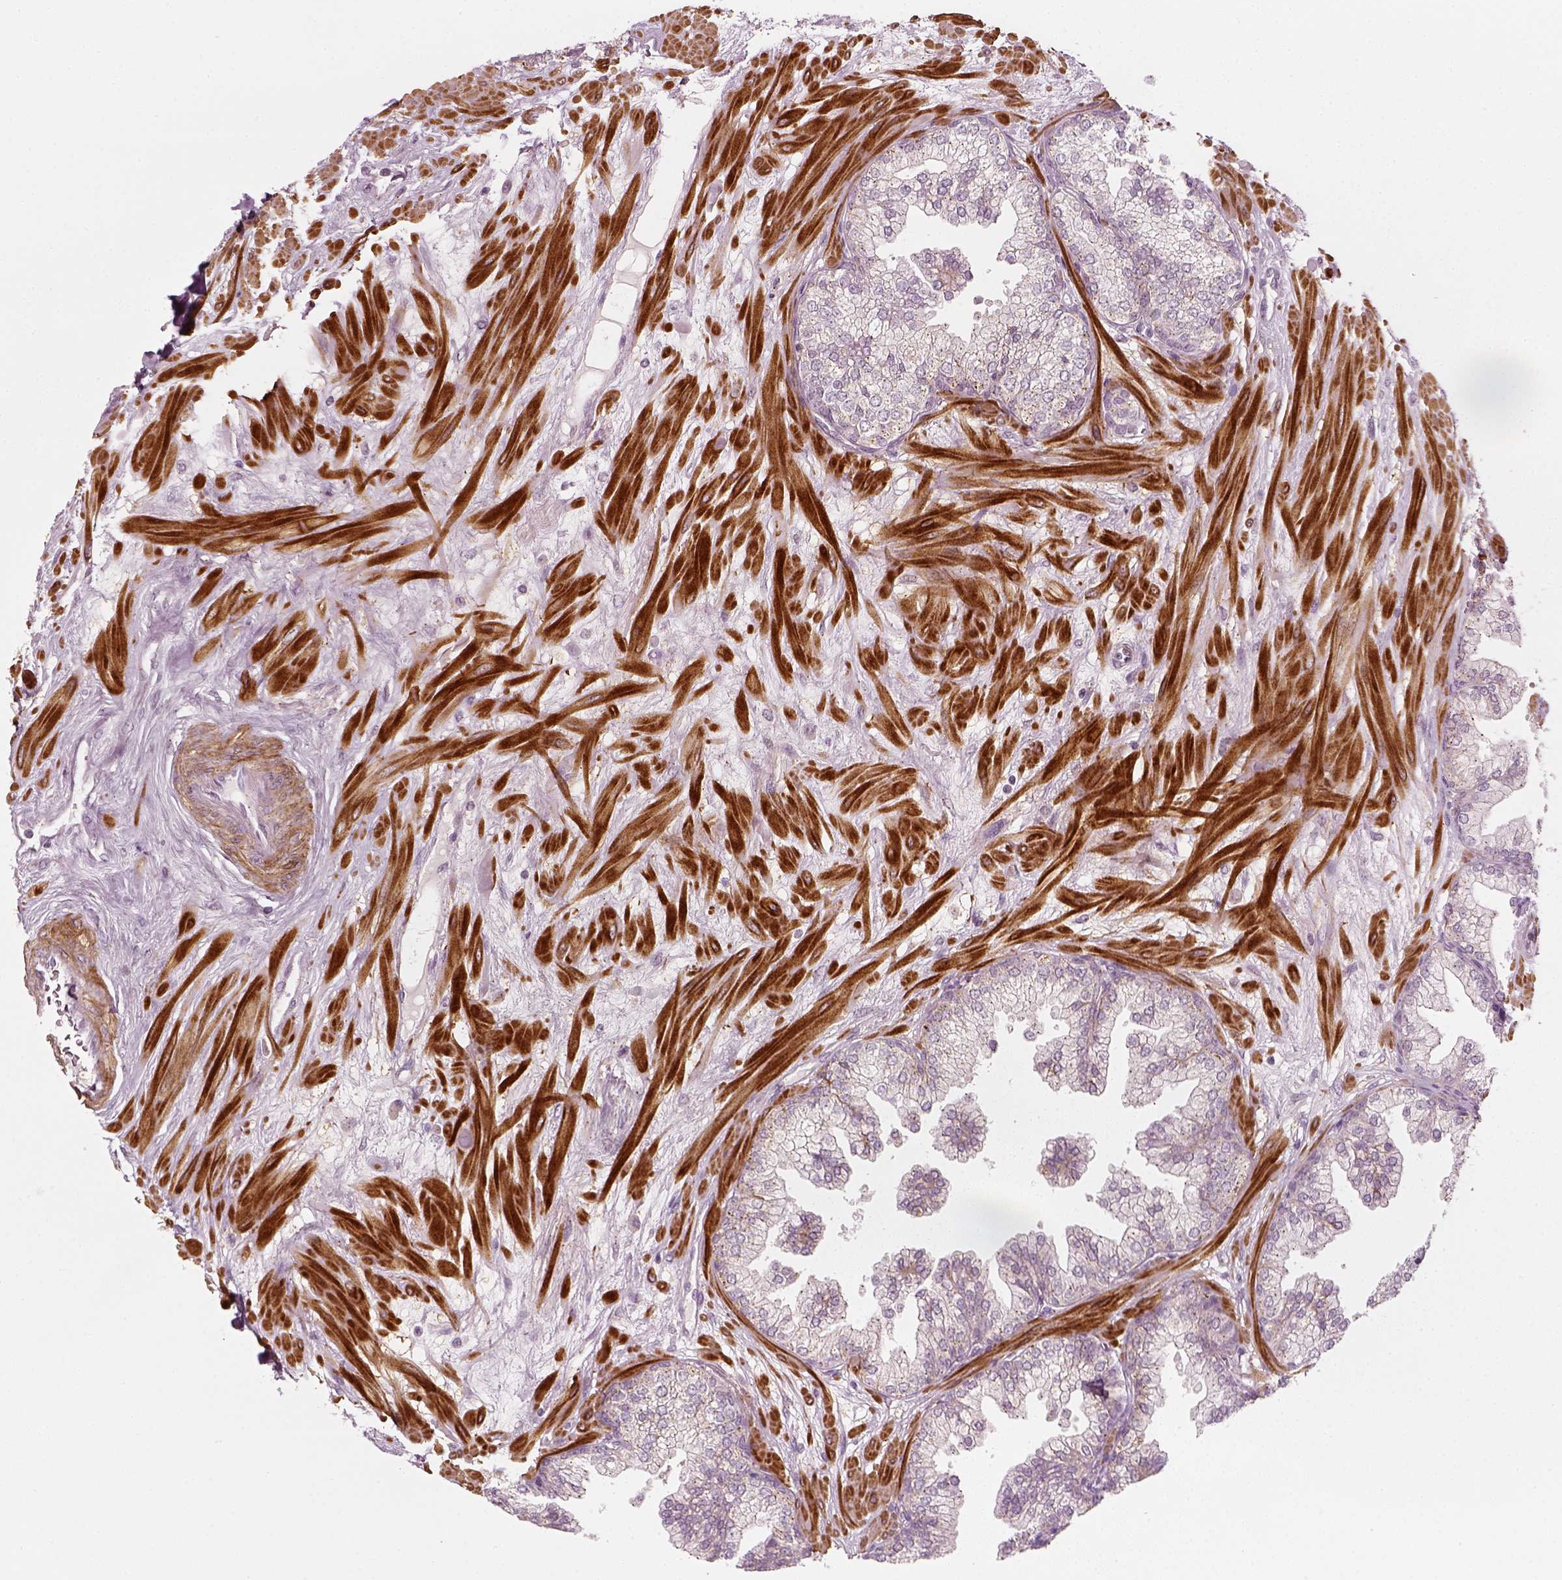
{"staining": {"intensity": "negative", "quantity": "none", "location": "none"}, "tissue": "prostate", "cell_type": "Glandular cells", "image_type": "normal", "snomed": [{"axis": "morphology", "description": "Normal tissue, NOS"}, {"axis": "topography", "description": "Prostate"}, {"axis": "topography", "description": "Peripheral nerve tissue"}], "caption": "Immunohistochemistry (IHC) micrograph of normal prostate: prostate stained with DAB exhibits no significant protein staining in glandular cells.", "gene": "MLIP", "patient": {"sex": "male", "age": 61}}